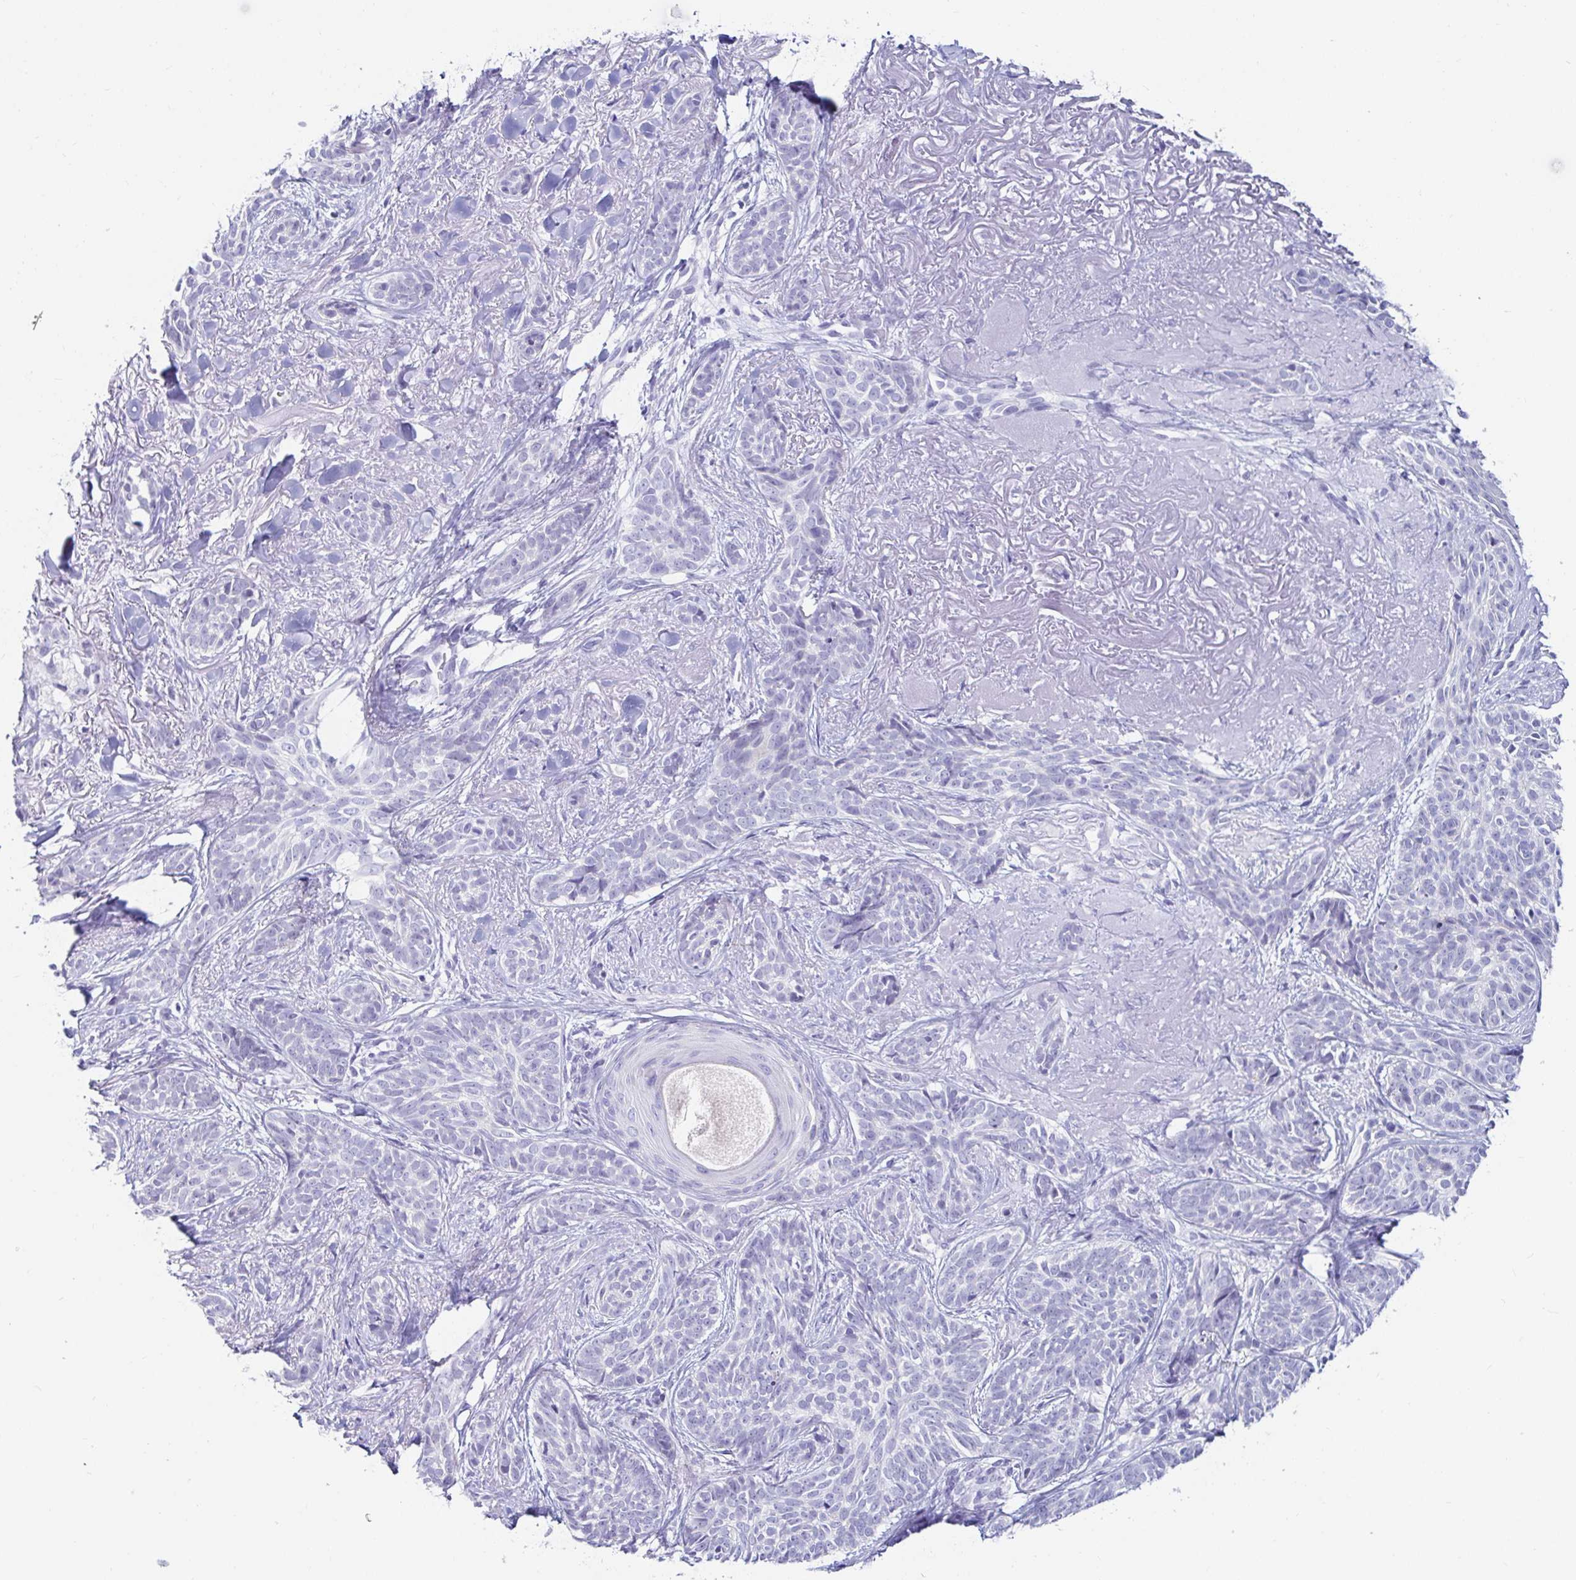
{"staining": {"intensity": "negative", "quantity": "none", "location": "none"}, "tissue": "skin cancer", "cell_type": "Tumor cells", "image_type": "cancer", "snomed": [{"axis": "morphology", "description": "Basal cell carcinoma"}, {"axis": "morphology", "description": "BCC, high aggressive"}, {"axis": "topography", "description": "Skin"}], "caption": "This is a histopathology image of immunohistochemistry staining of skin cancer, which shows no positivity in tumor cells.", "gene": "OR10K1", "patient": {"sex": "female", "age": 79}}